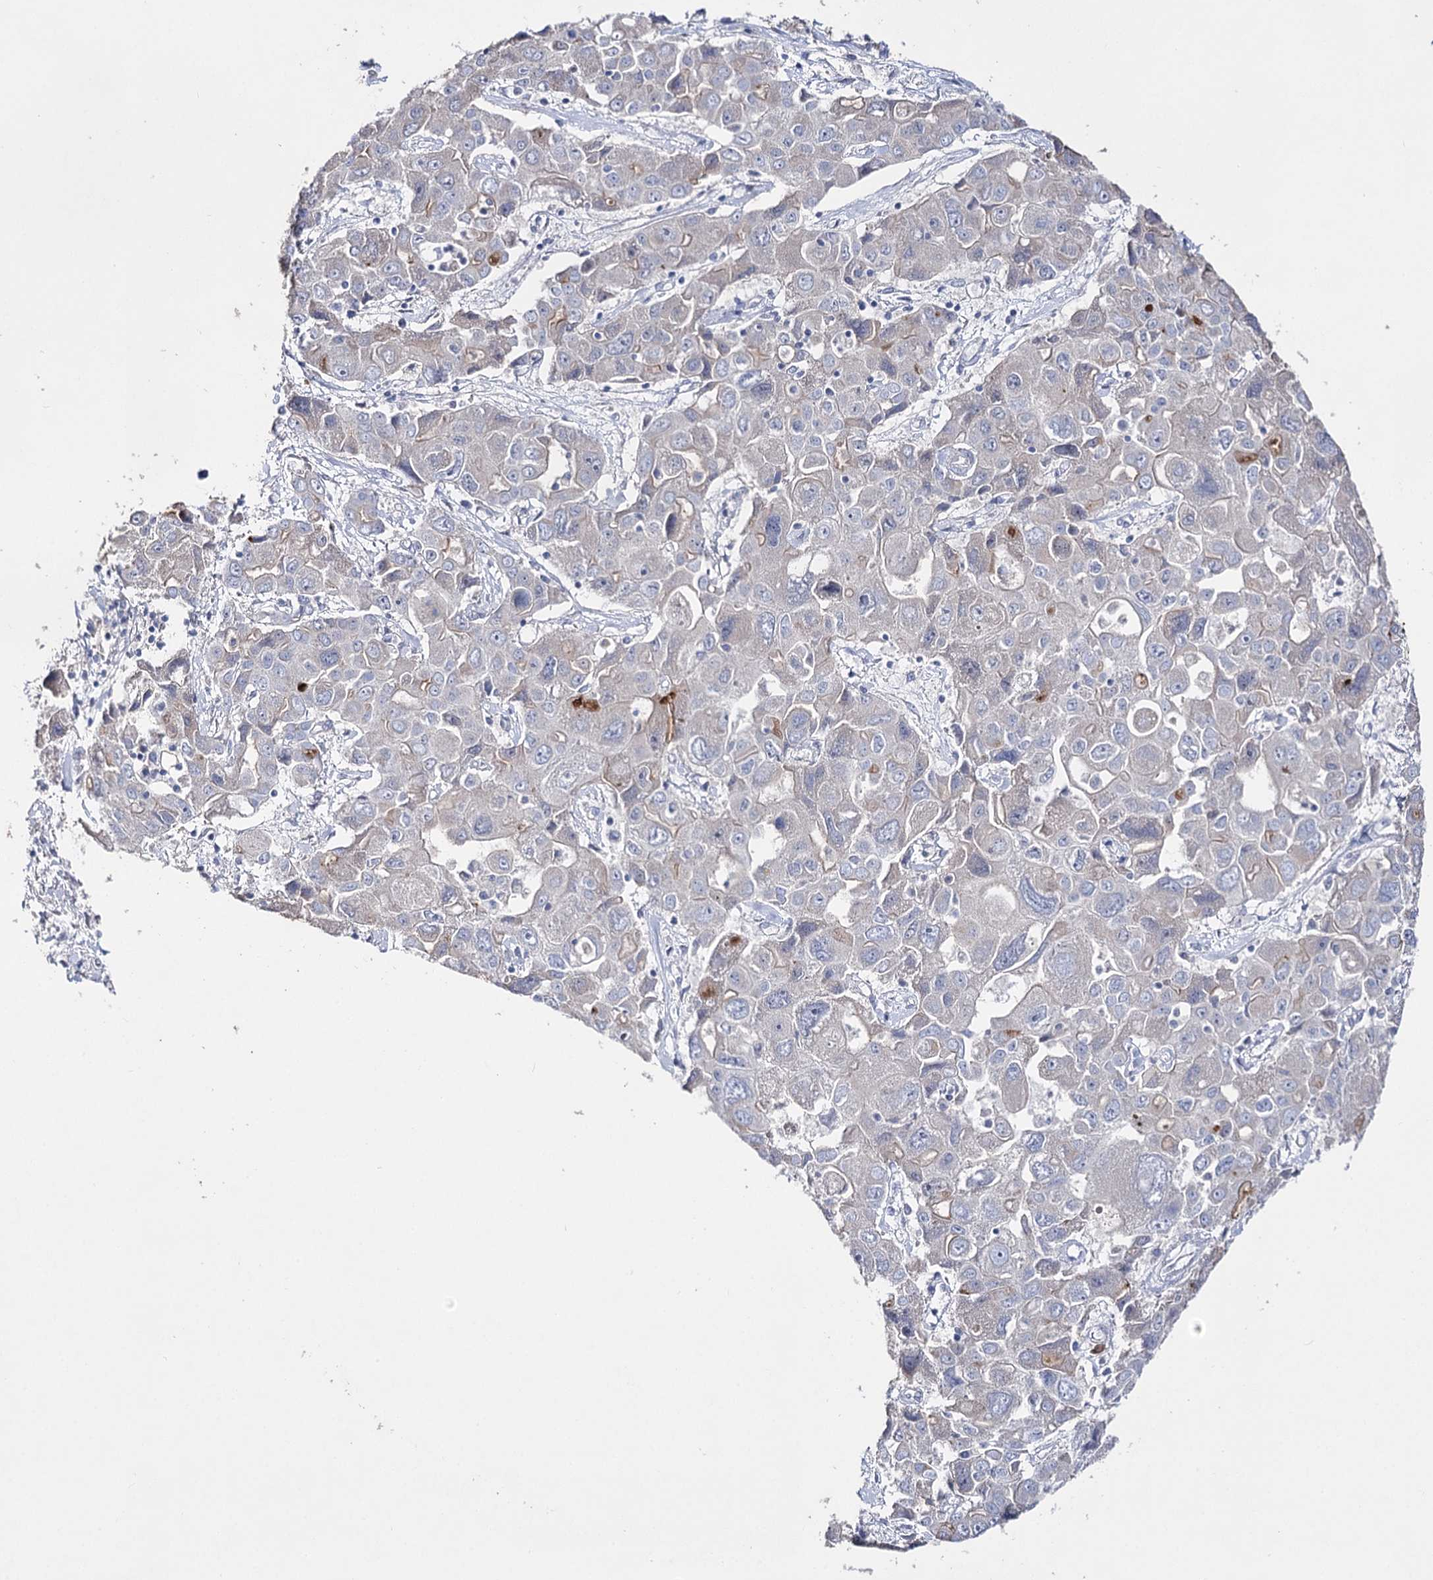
{"staining": {"intensity": "negative", "quantity": "none", "location": "none"}, "tissue": "liver cancer", "cell_type": "Tumor cells", "image_type": "cancer", "snomed": [{"axis": "morphology", "description": "Cholangiocarcinoma"}, {"axis": "topography", "description": "Liver"}], "caption": "Histopathology image shows no significant protein positivity in tumor cells of cholangiocarcinoma (liver).", "gene": "NRAP", "patient": {"sex": "male", "age": 67}}